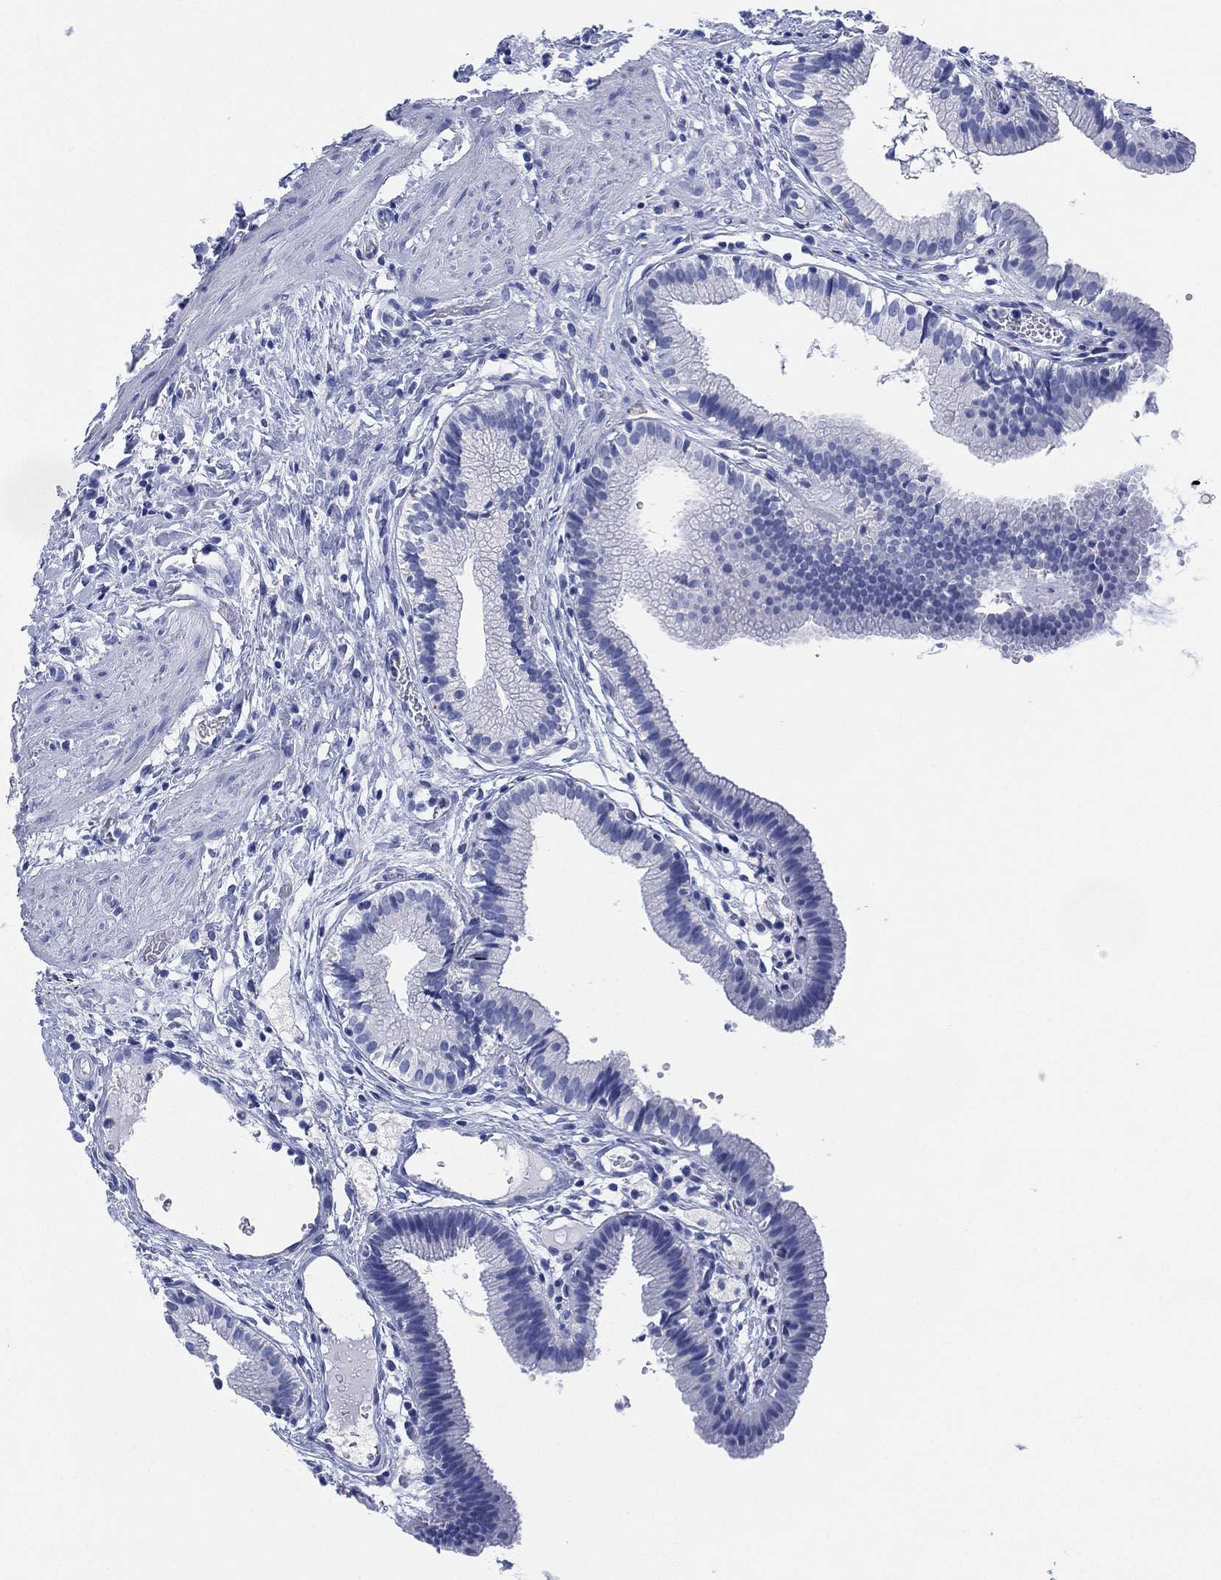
{"staining": {"intensity": "negative", "quantity": "none", "location": "none"}, "tissue": "gallbladder", "cell_type": "Glandular cells", "image_type": "normal", "snomed": [{"axis": "morphology", "description": "Normal tissue, NOS"}, {"axis": "topography", "description": "Gallbladder"}], "caption": "Immunohistochemical staining of normal human gallbladder shows no significant positivity in glandular cells.", "gene": "SLC9C2", "patient": {"sex": "female", "age": 24}}